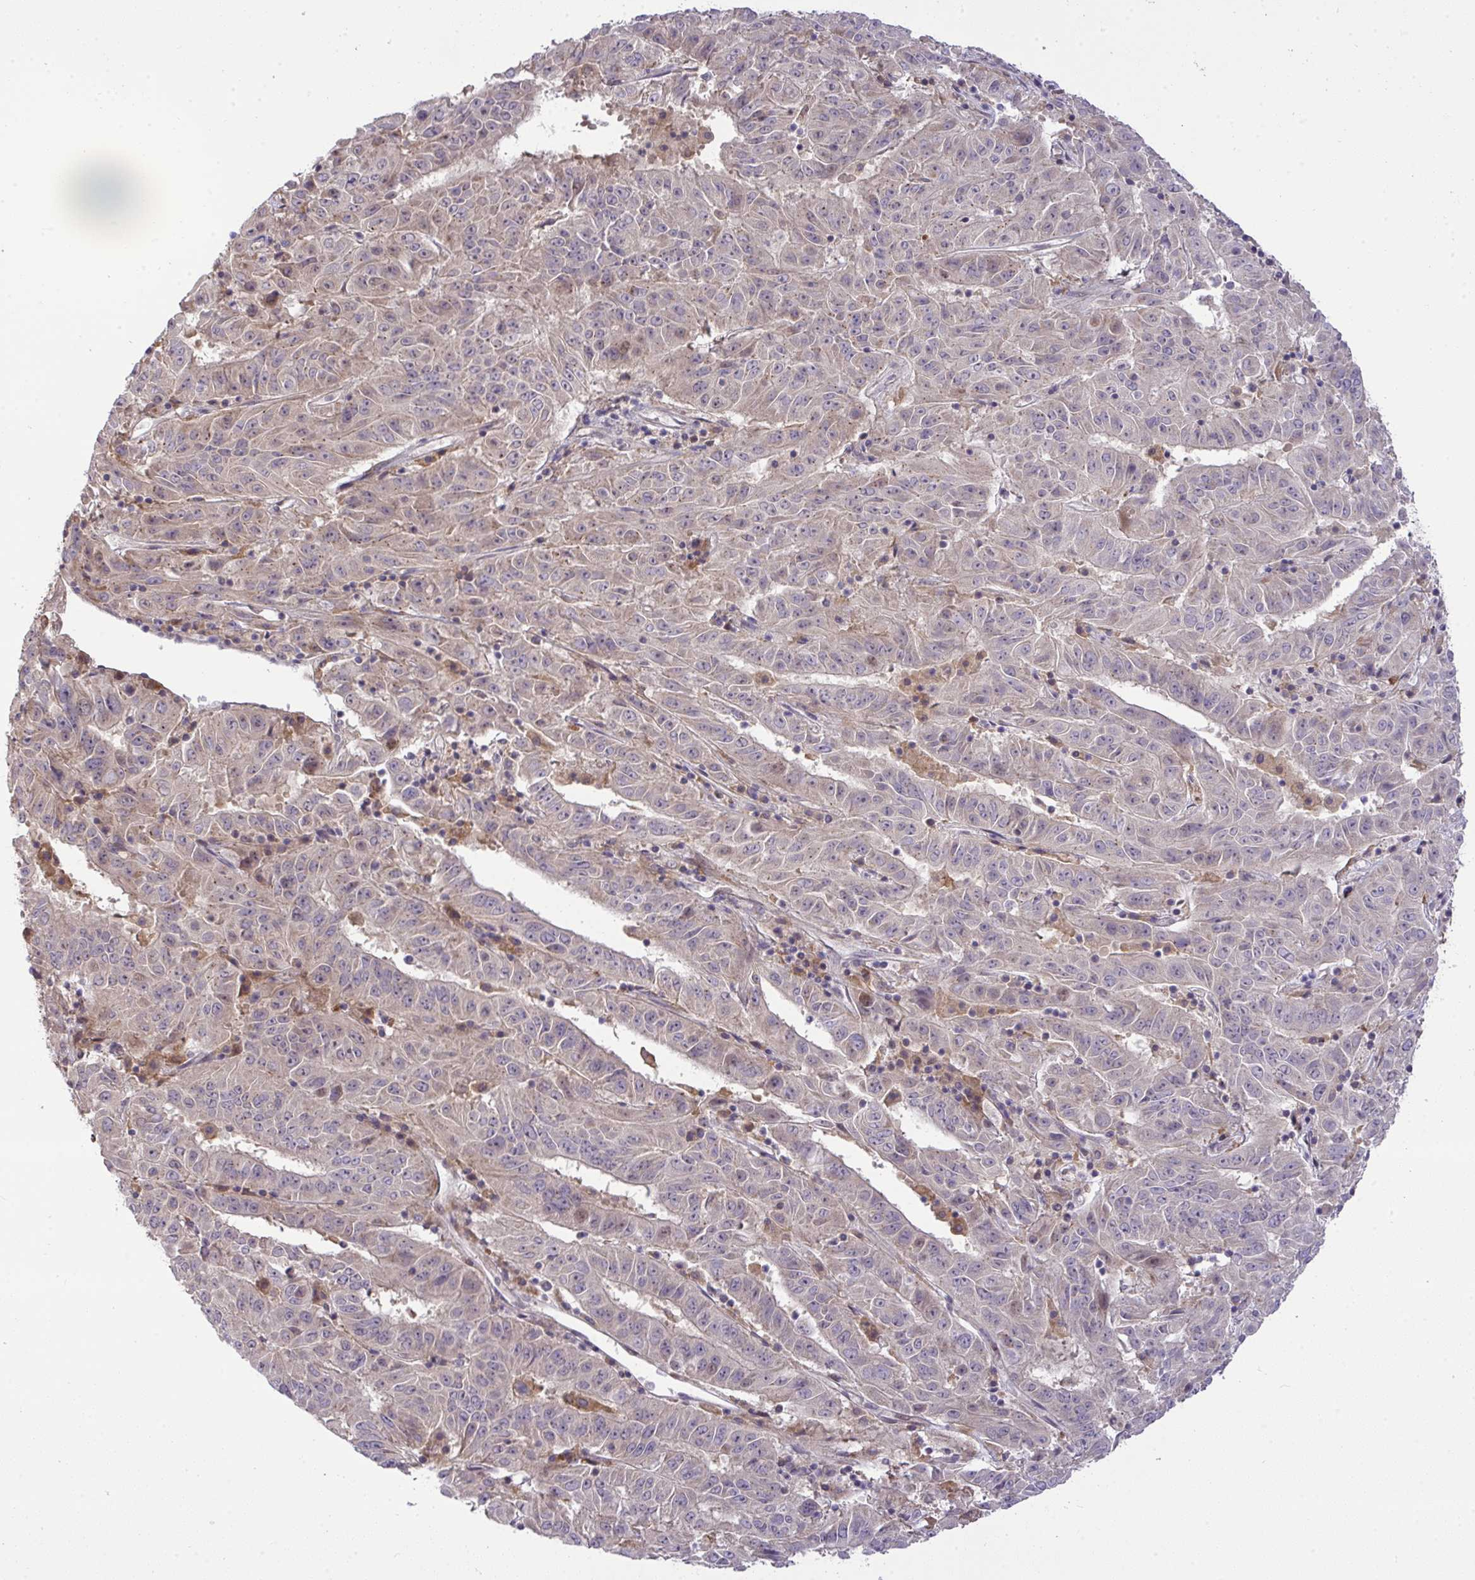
{"staining": {"intensity": "weak", "quantity": "<25%", "location": "nuclear"}, "tissue": "pancreatic cancer", "cell_type": "Tumor cells", "image_type": "cancer", "snomed": [{"axis": "morphology", "description": "Adenocarcinoma, NOS"}, {"axis": "topography", "description": "Pancreas"}], "caption": "This is an immunohistochemistry micrograph of adenocarcinoma (pancreatic). There is no positivity in tumor cells.", "gene": "SLC9A6", "patient": {"sex": "male", "age": 63}}